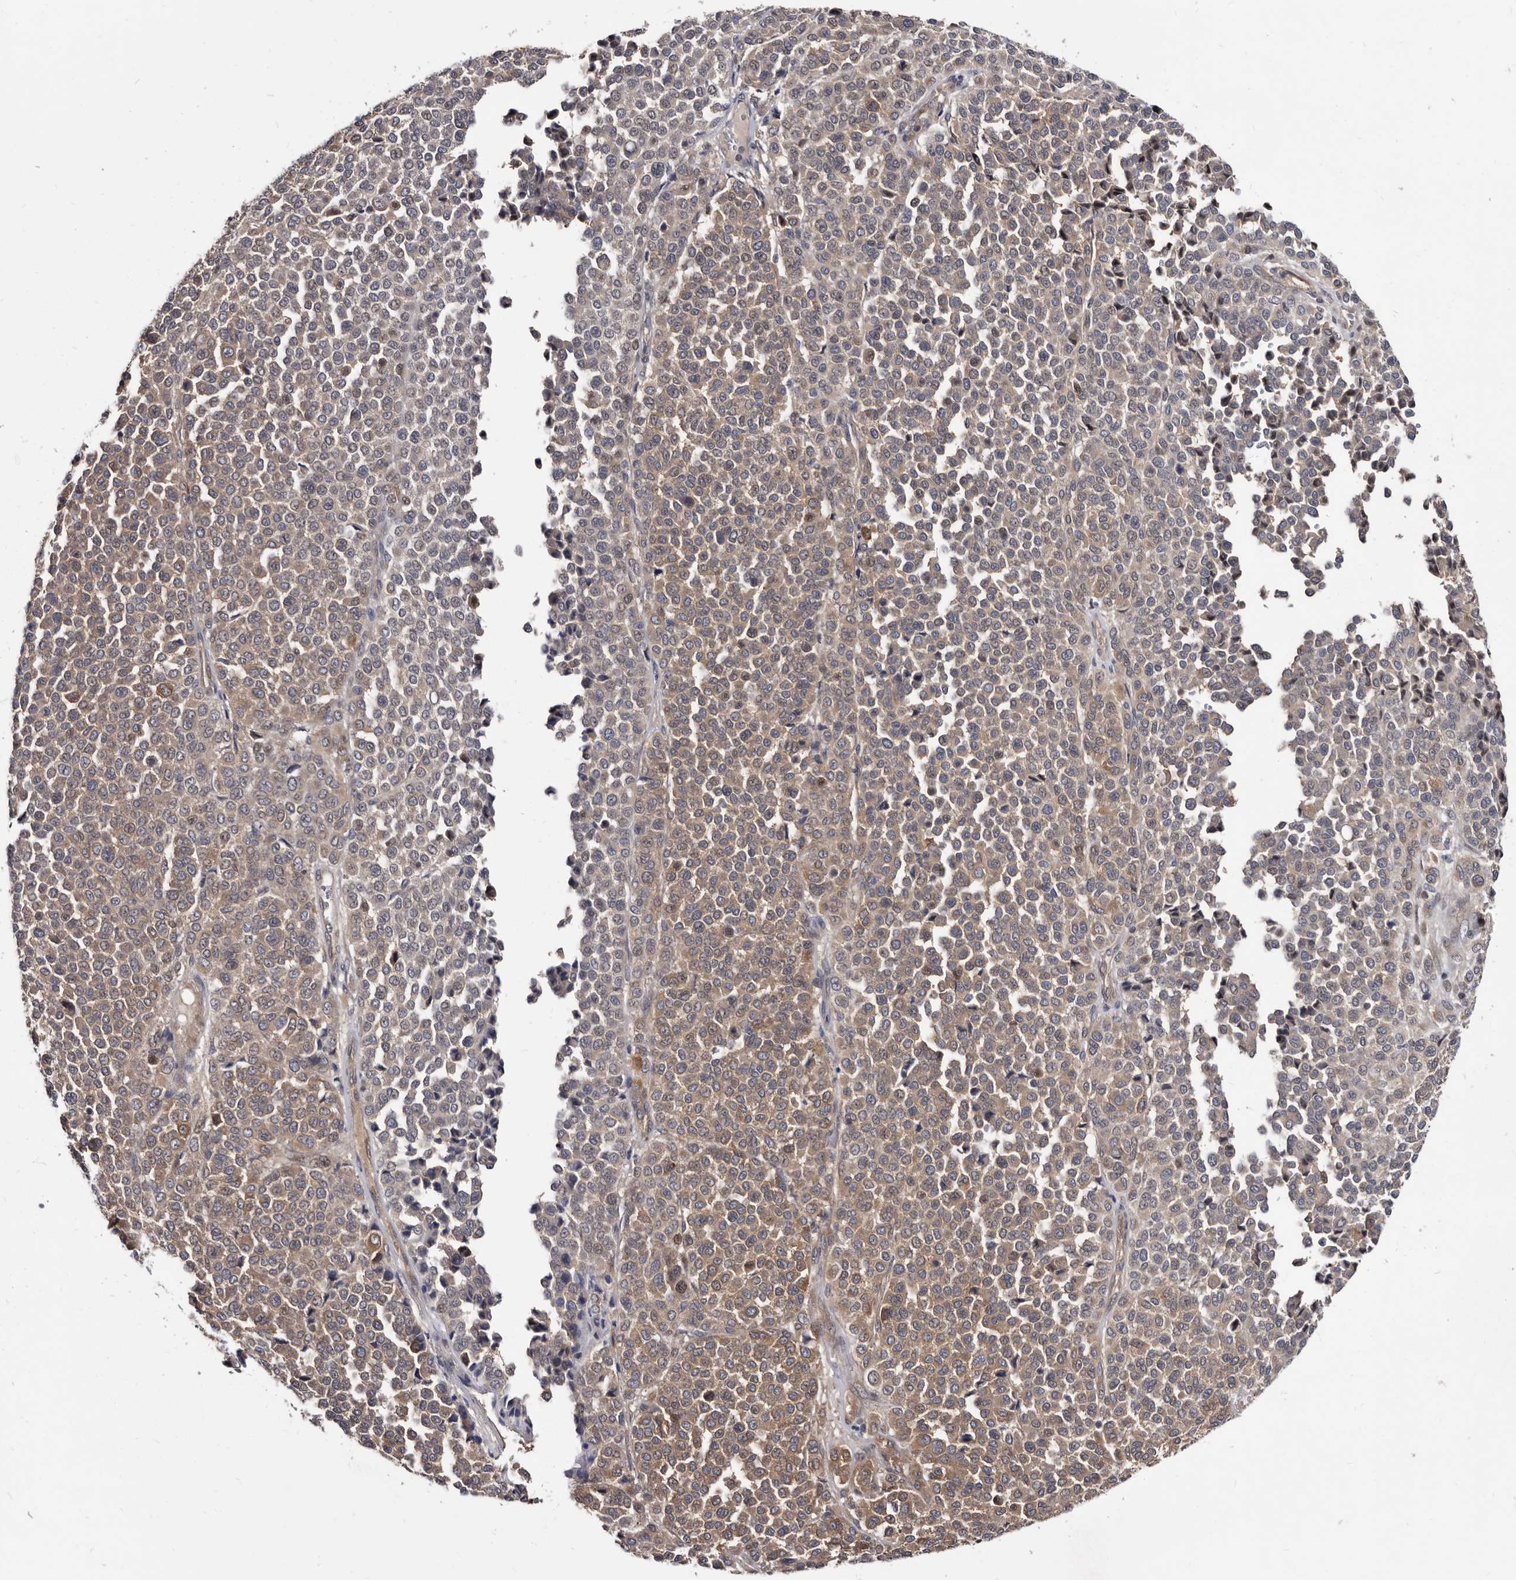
{"staining": {"intensity": "moderate", "quantity": ">75%", "location": "cytoplasmic/membranous"}, "tissue": "melanoma", "cell_type": "Tumor cells", "image_type": "cancer", "snomed": [{"axis": "morphology", "description": "Malignant melanoma, Metastatic site"}, {"axis": "topography", "description": "Pancreas"}], "caption": "Immunohistochemical staining of human malignant melanoma (metastatic site) displays medium levels of moderate cytoplasmic/membranous protein expression in approximately >75% of tumor cells. (DAB (3,3'-diaminobenzidine) = brown stain, brightfield microscopy at high magnification).", "gene": "ABCF2", "patient": {"sex": "female", "age": 30}}